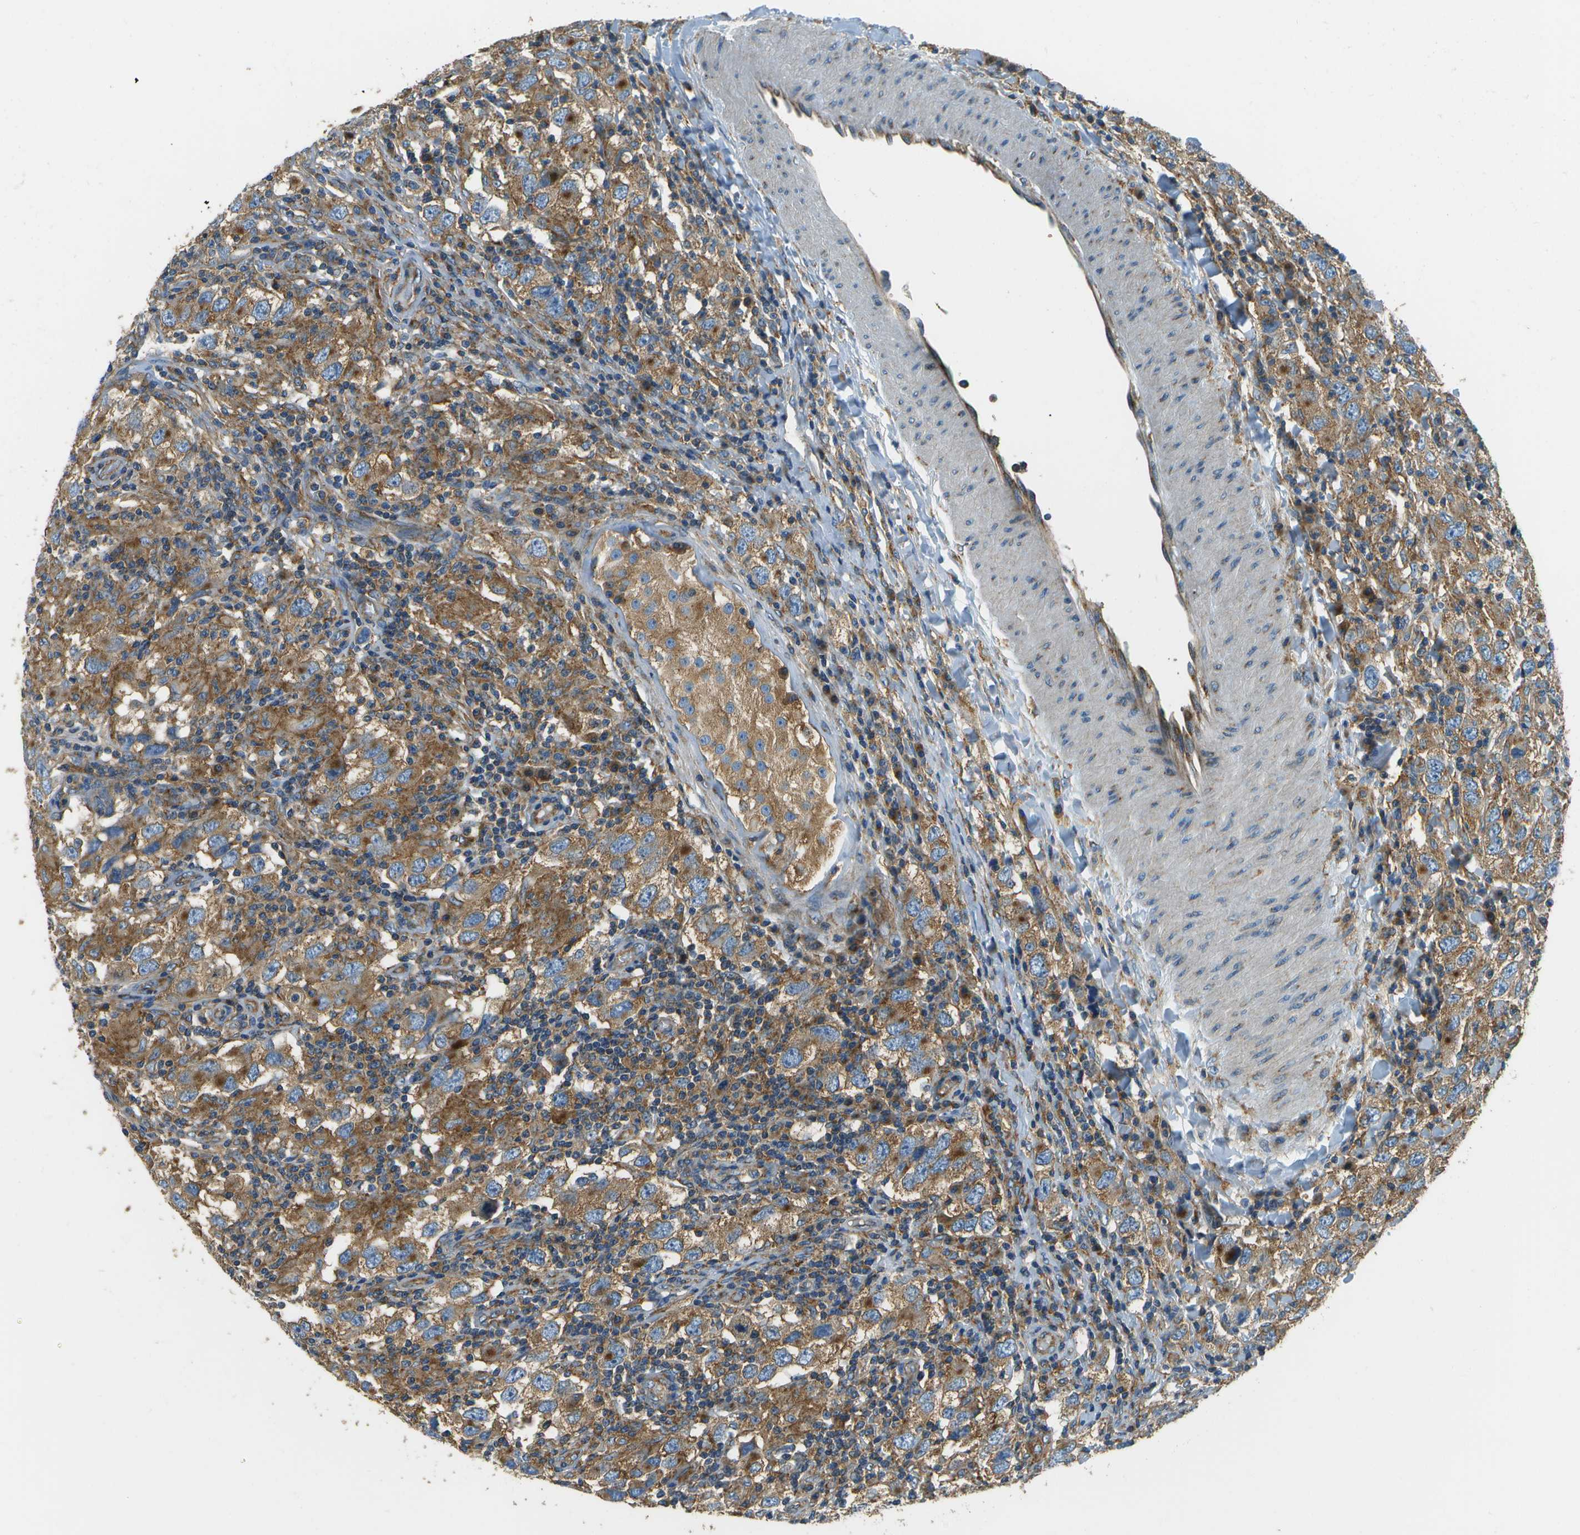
{"staining": {"intensity": "moderate", "quantity": ">75%", "location": "cytoplasmic/membranous"}, "tissue": "testis cancer", "cell_type": "Tumor cells", "image_type": "cancer", "snomed": [{"axis": "morphology", "description": "Carcinoma, Embryonal, NOS"}, {"axis": "topography", "description": "Testis"}], "caption": "Human testis cancer (embryonal carcinoma) stained with a brown dye displays moderate cytoplasmic/membranous positive staining in approximately >75% of tumor cells.", "gene": "CLTC", "patient": {"sex": "male", "age": 21}}